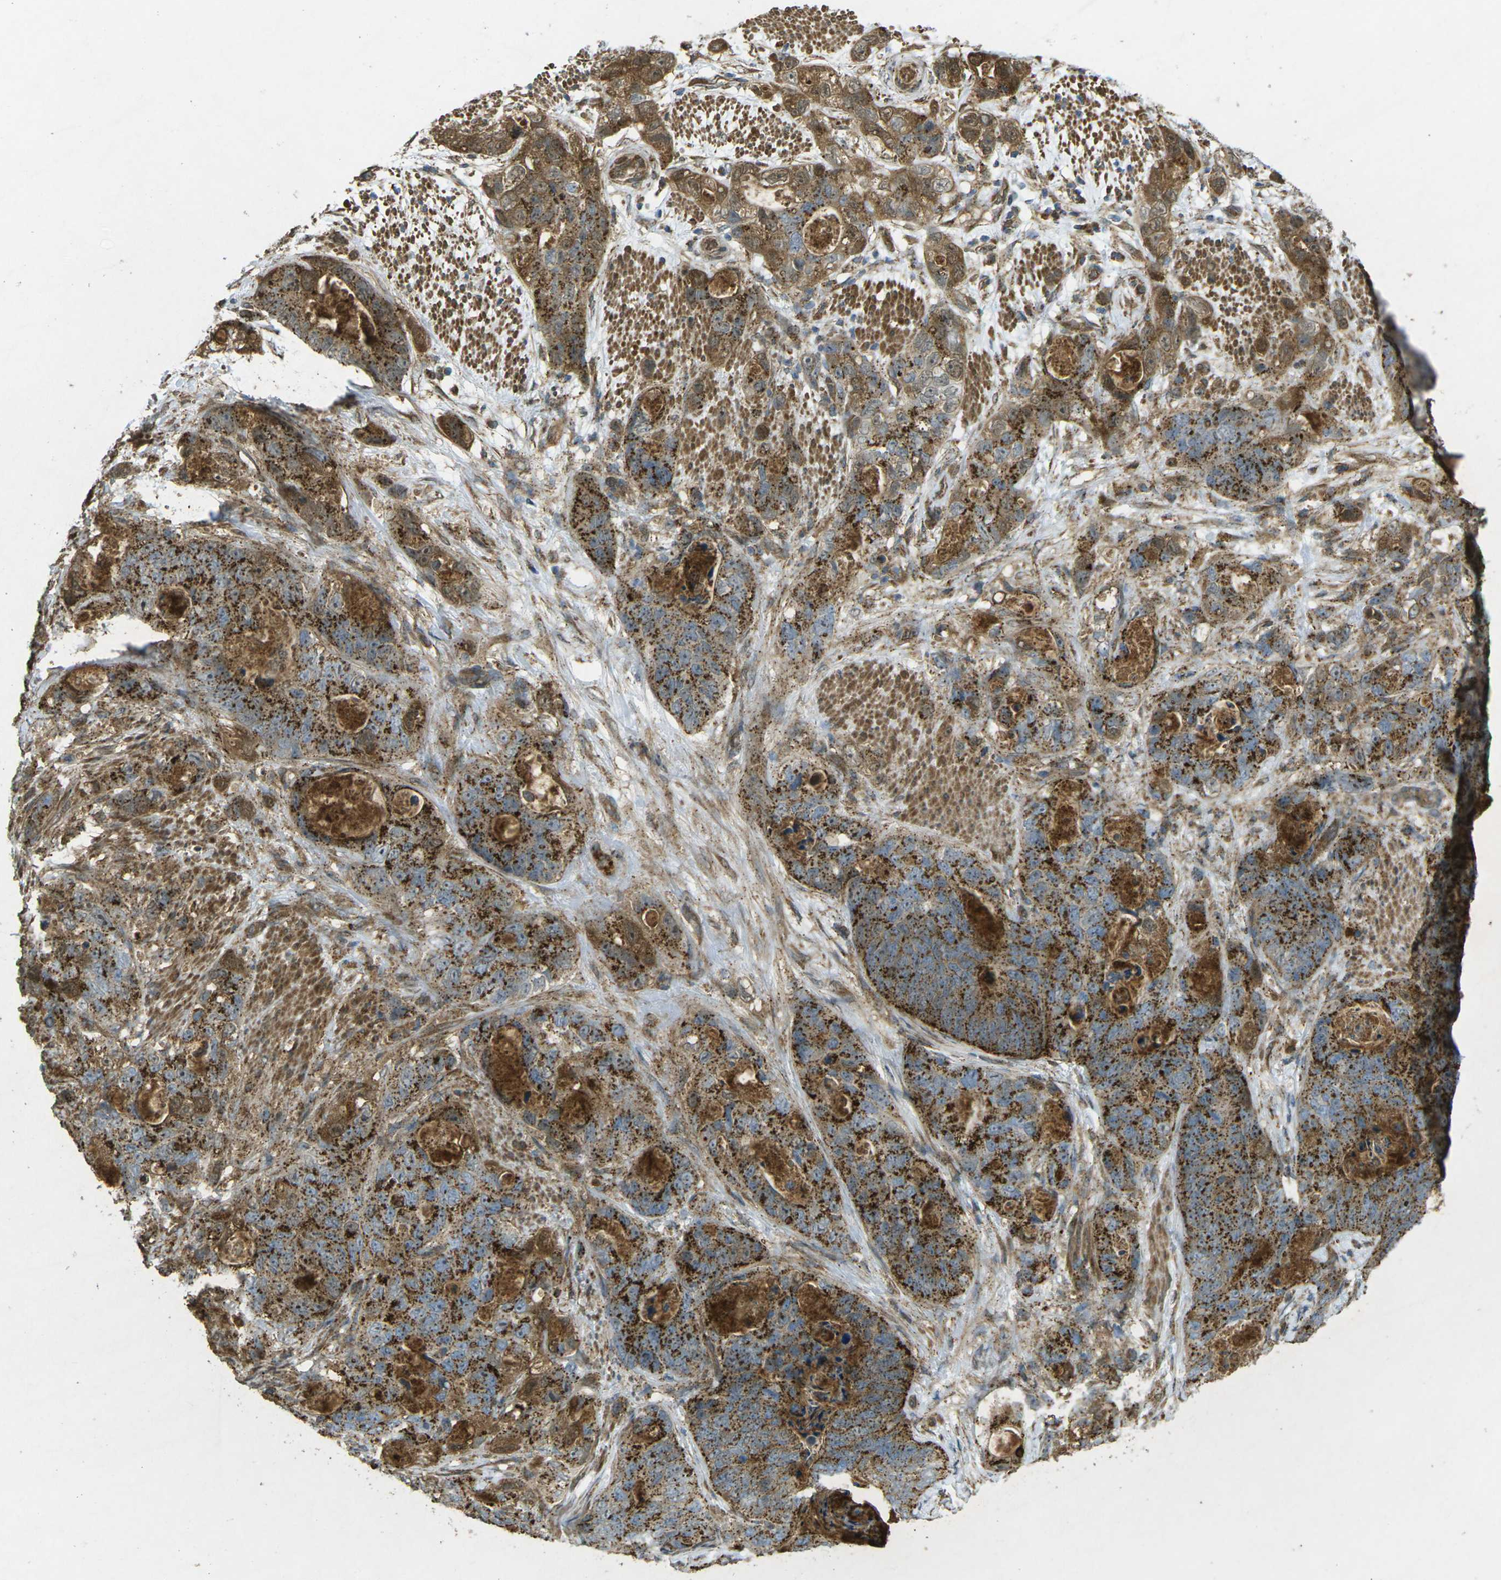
{"staining": {"intensity": "strong", "quantity": ">75%", "location": "cytoplasmic/membranous"}, "tissue": "stomach cancer", "cell_type": "Tumor cells", "image_type": "cancer", "snomed": [{"axis": "morphology", "description": "Adenocarcinoma, NOS"}, {"axis": "topography", "description": "Stomach"}], "caption": "Brown immunohistochemical staining in human stomach cancer (adenocarcinoma) reveals strong cytoplasmic/membranous expression in about >75% of tumor cells.", "gene": "CHMP3", "patient": {"sex": "female", "age": 89}}